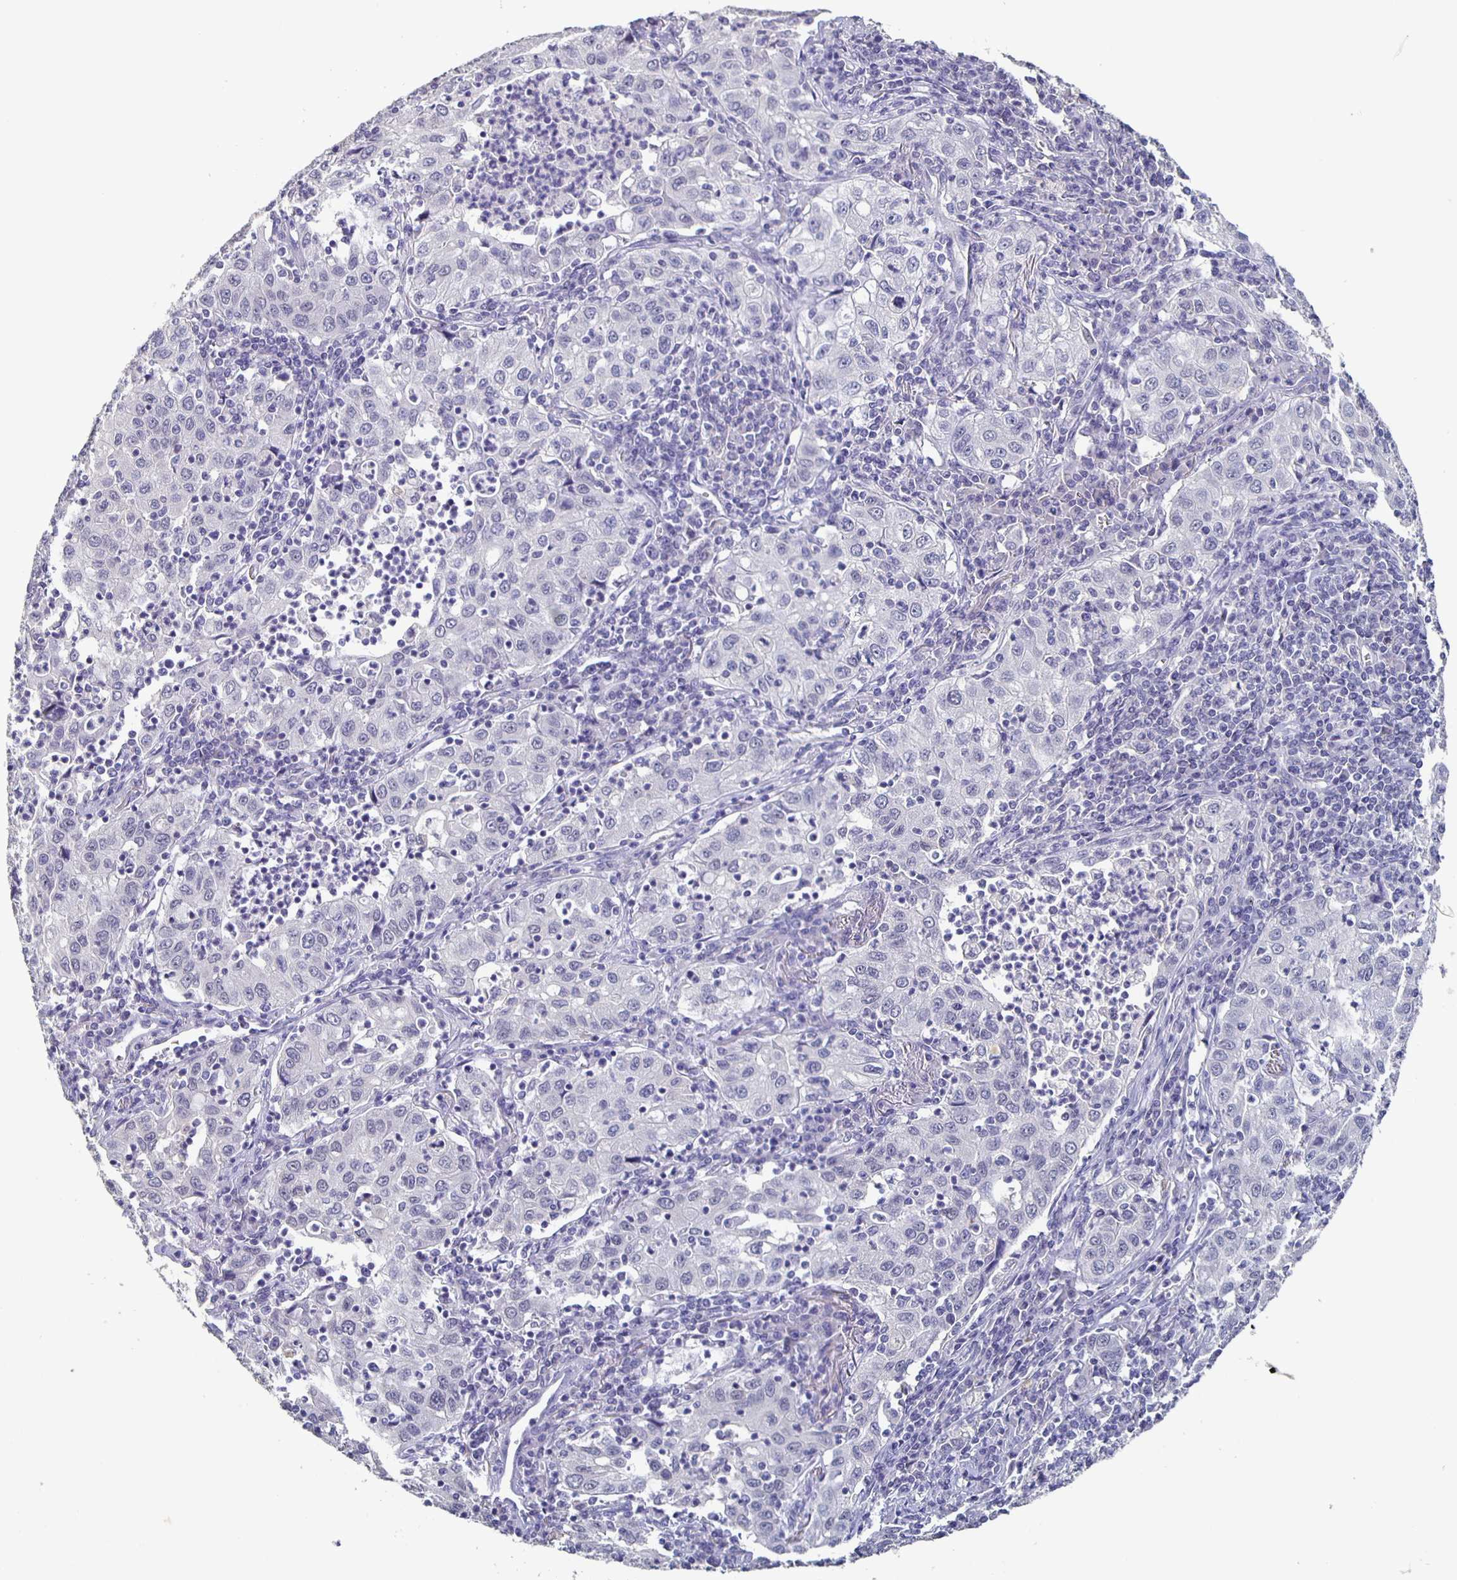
{"staining": {"intensity": "negative", "quantity": "none", "location": "none"}, "tissue": "lung cancer", "cell_type": "Tumor cells", "image_type": "cancer", "snomed": [{"axis": "morphology", "description": "Squamous cell carcinoma, NOS"}, {"axis": "topography", "description": "Lung"}], "caption": "DAB (3,3'-diaminobenzidine) immunohistochemical staining of human squamous cell carcinoma (lung) exhibits no significant expression in tumor cells.", "gene": "CACNA2D2", "patient": {"sex": "male", "age": 71}}